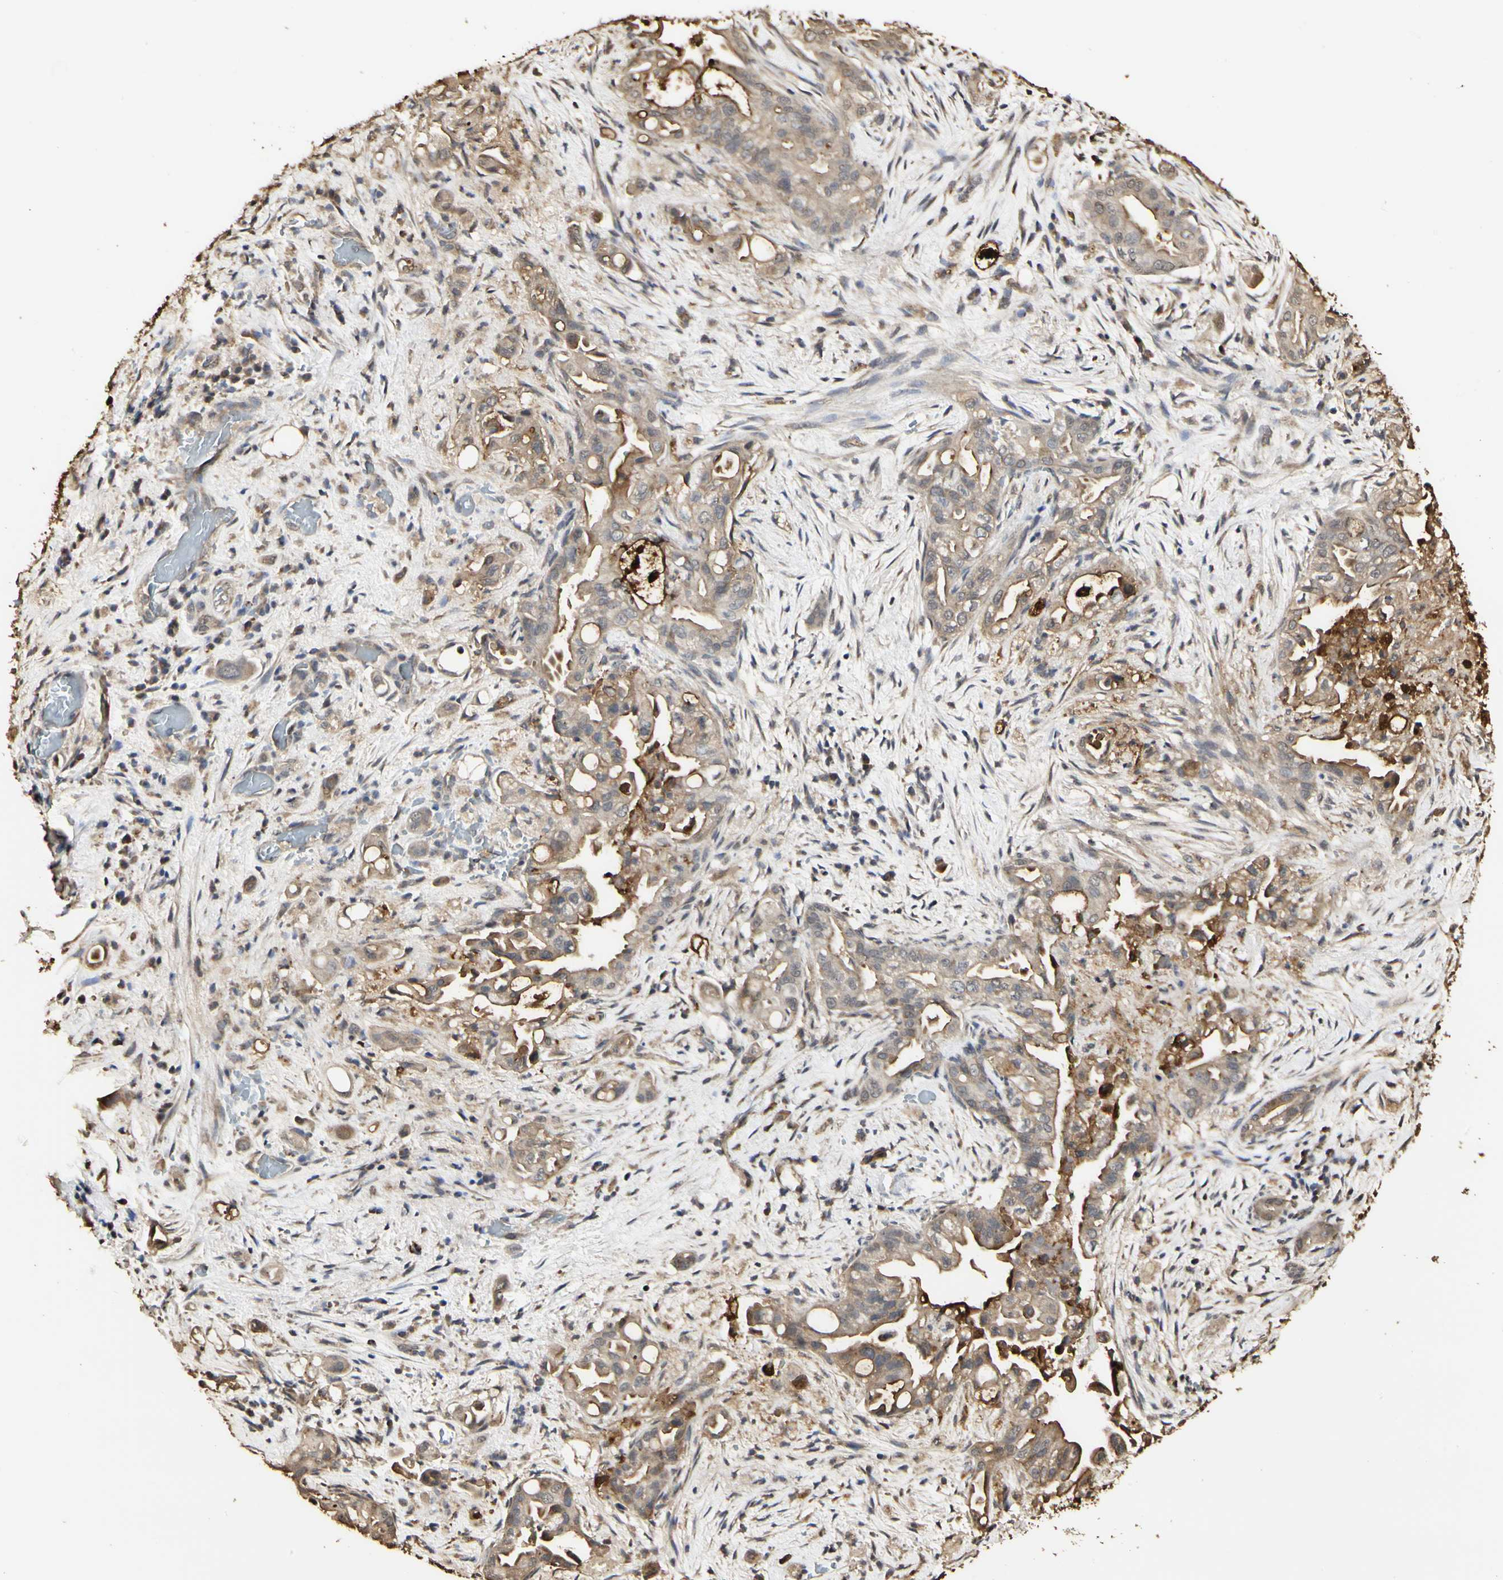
{"staining": {"intensity": "weak", "quantity": ">75%", "location": "cytoplasmic/membranous"}, "tissue": "liver cancer", "cell_type": "Tumor cells", "image_type": "cancer", "snomed": [{"axis": "morphology", "description": "Cholangiocarcinoma"}, {"axis": "topography", "description": "Liver"}], "caption": "This micrograph exhibits immunohistochemistry staining of liver cancer (cholangiocarcinoma), with low weak cytoplasmic/membranous positivity in approximately >75% of tumor cells.", "gene": "TAOK1", "patient": {"sex": "female", "age": 68}}